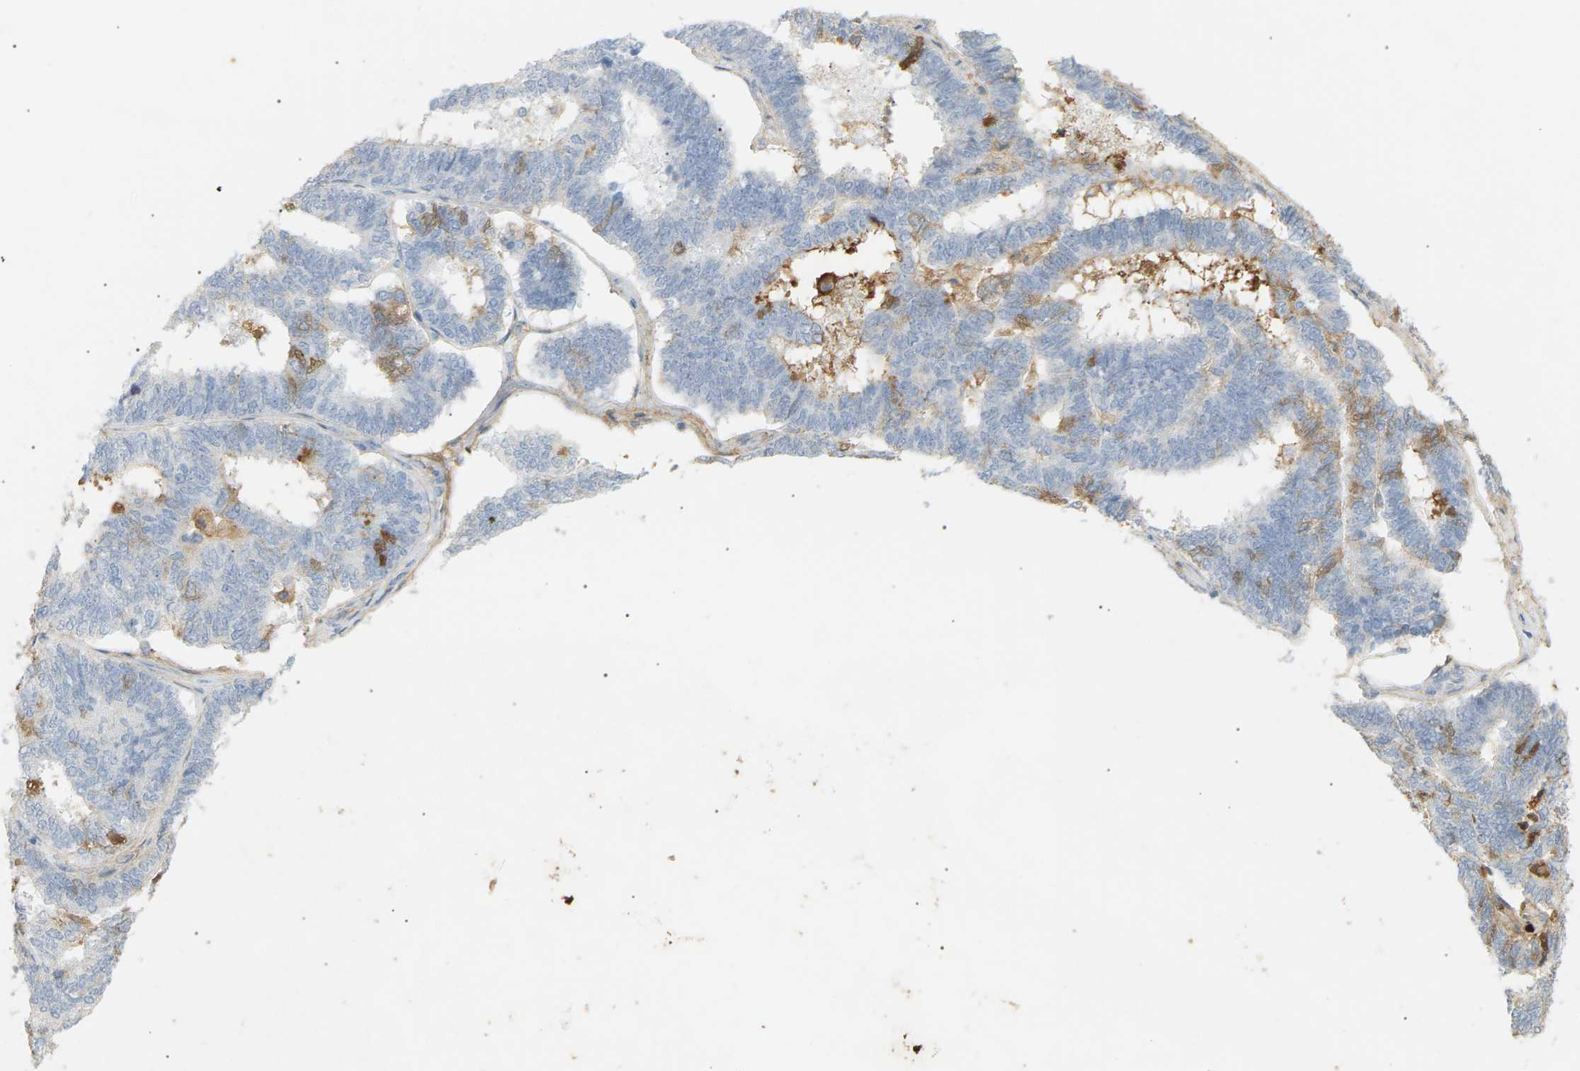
{"staining": {"intensity": "negative", "quantity": "none", "location": "none"}, "tissue": "endometrial cancer", "cell_type": "Tumor cells", "image_type": "cancer", "snomed": [{"axis": "morphology", "description": "Adenocarcinoma, NOS"}, {"axis": "topography", "description": "Endometrium"}], "caption": "There is no significant staining in tumor cells of endometrial cancer (adenocarcinoma).", "gene": "IGLC3", "patient": {"sex": "female", "age": 70}}